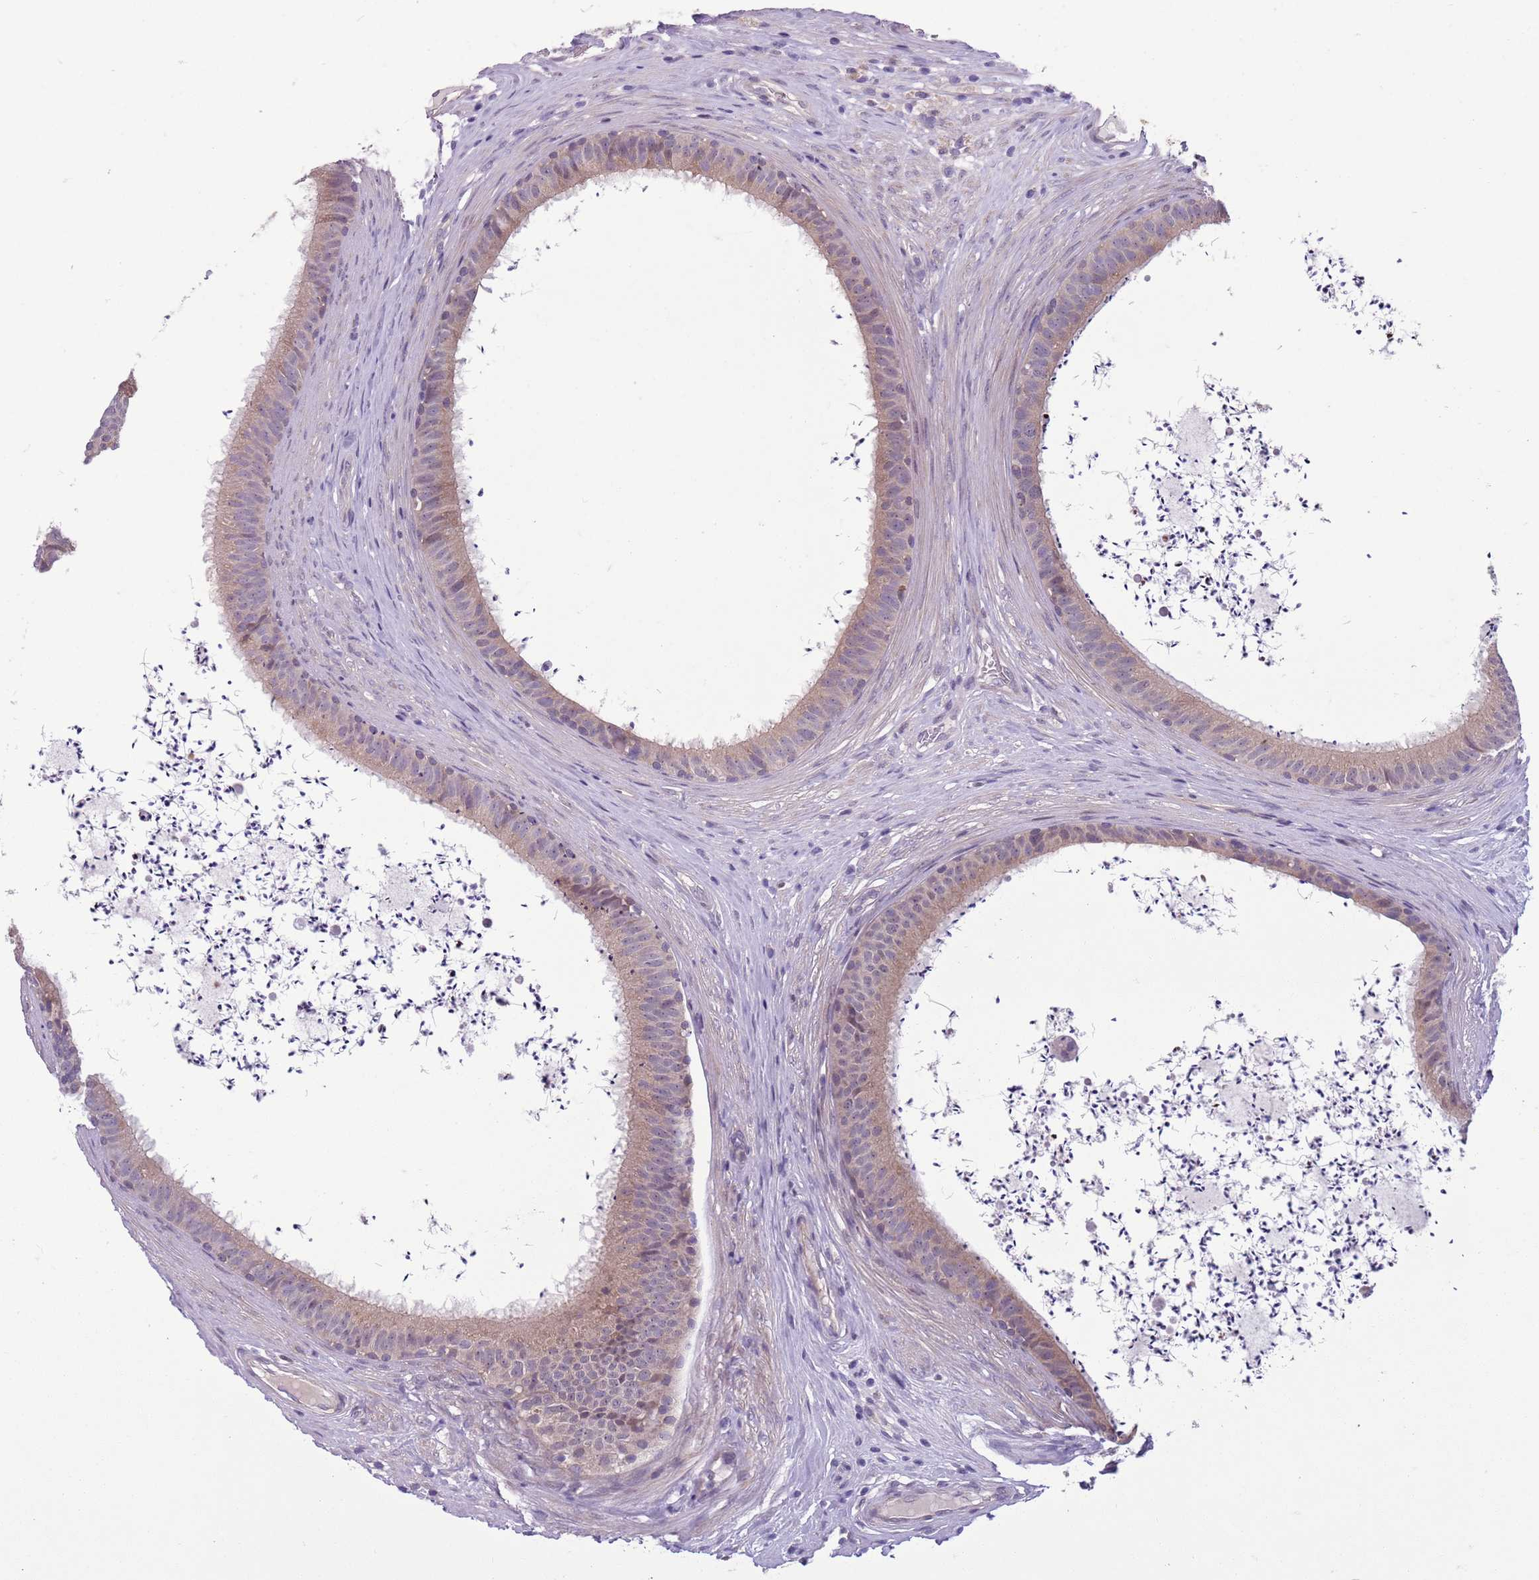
{"staining": {"intensity": "weak", "quantity": ">75%", "location": "cytoplasmic/membranous"}, "tissue": "epididymis", "cell_type": "Glandular cells", "image_type": "normal", "snomed": [{"axis": "morphology", "description": "Normal tissue, NOS"}, {"axis": "topography", "description": "Testis"}, {"axis": "topography", "description": "Epididymis"}], "caption": "Protein positivity by immunohistochemistry displays weak cytoplasmic/membranous positivity in approximately >75% of glandular cells in normal epididymis. Using DAB (brown) and hematoxylin (blue) stains, captured at high magnification using brightfield microscopy.", "gene": "ADCY7", "patient": {"sex": "male", "age": 41}}